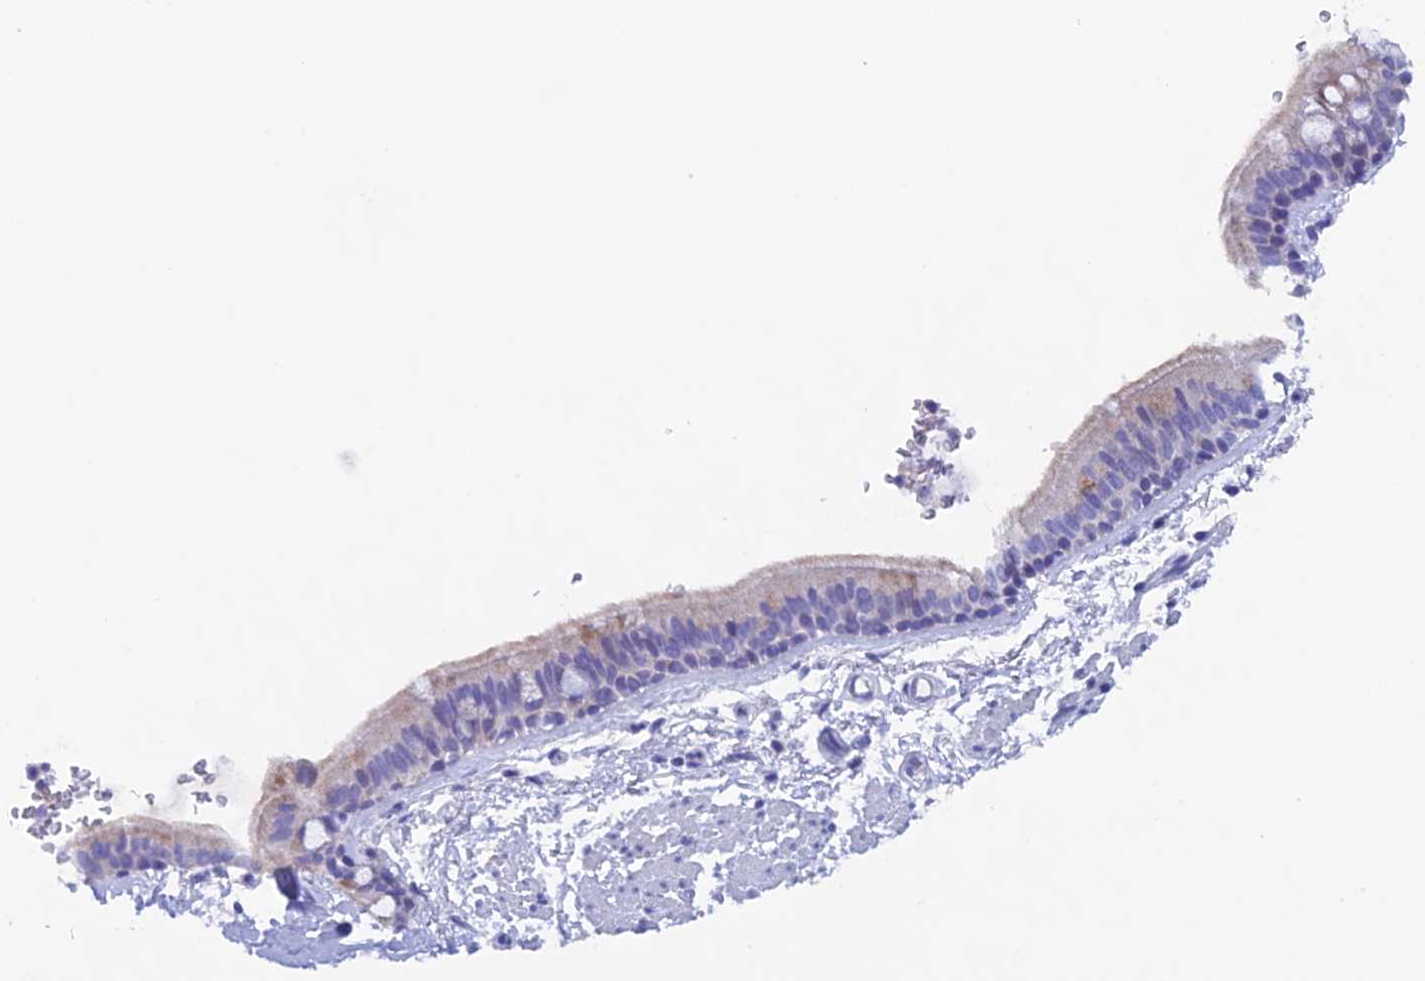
{"staining": {"intensity": "negative", "quantity": "none", "location": "none"}, "tissue": "bronchus", "cell_type": "Respiratory epithelial cells", "image_type": "normal", "snomed": [{"axis": "morphology", "description": "Normal tissue, NOS"}, {"axis": "topography", "description": "Lymph node"}, {"axis": "topography", "description": "Bronchus"}], "caption": "DAB immunohistochemical staining of unremarkable bronchus displays no significant staining in respiratory epithelial cells.", "gene": "PSMC3IP", "patient": {"sex": "female", "age": 70}}